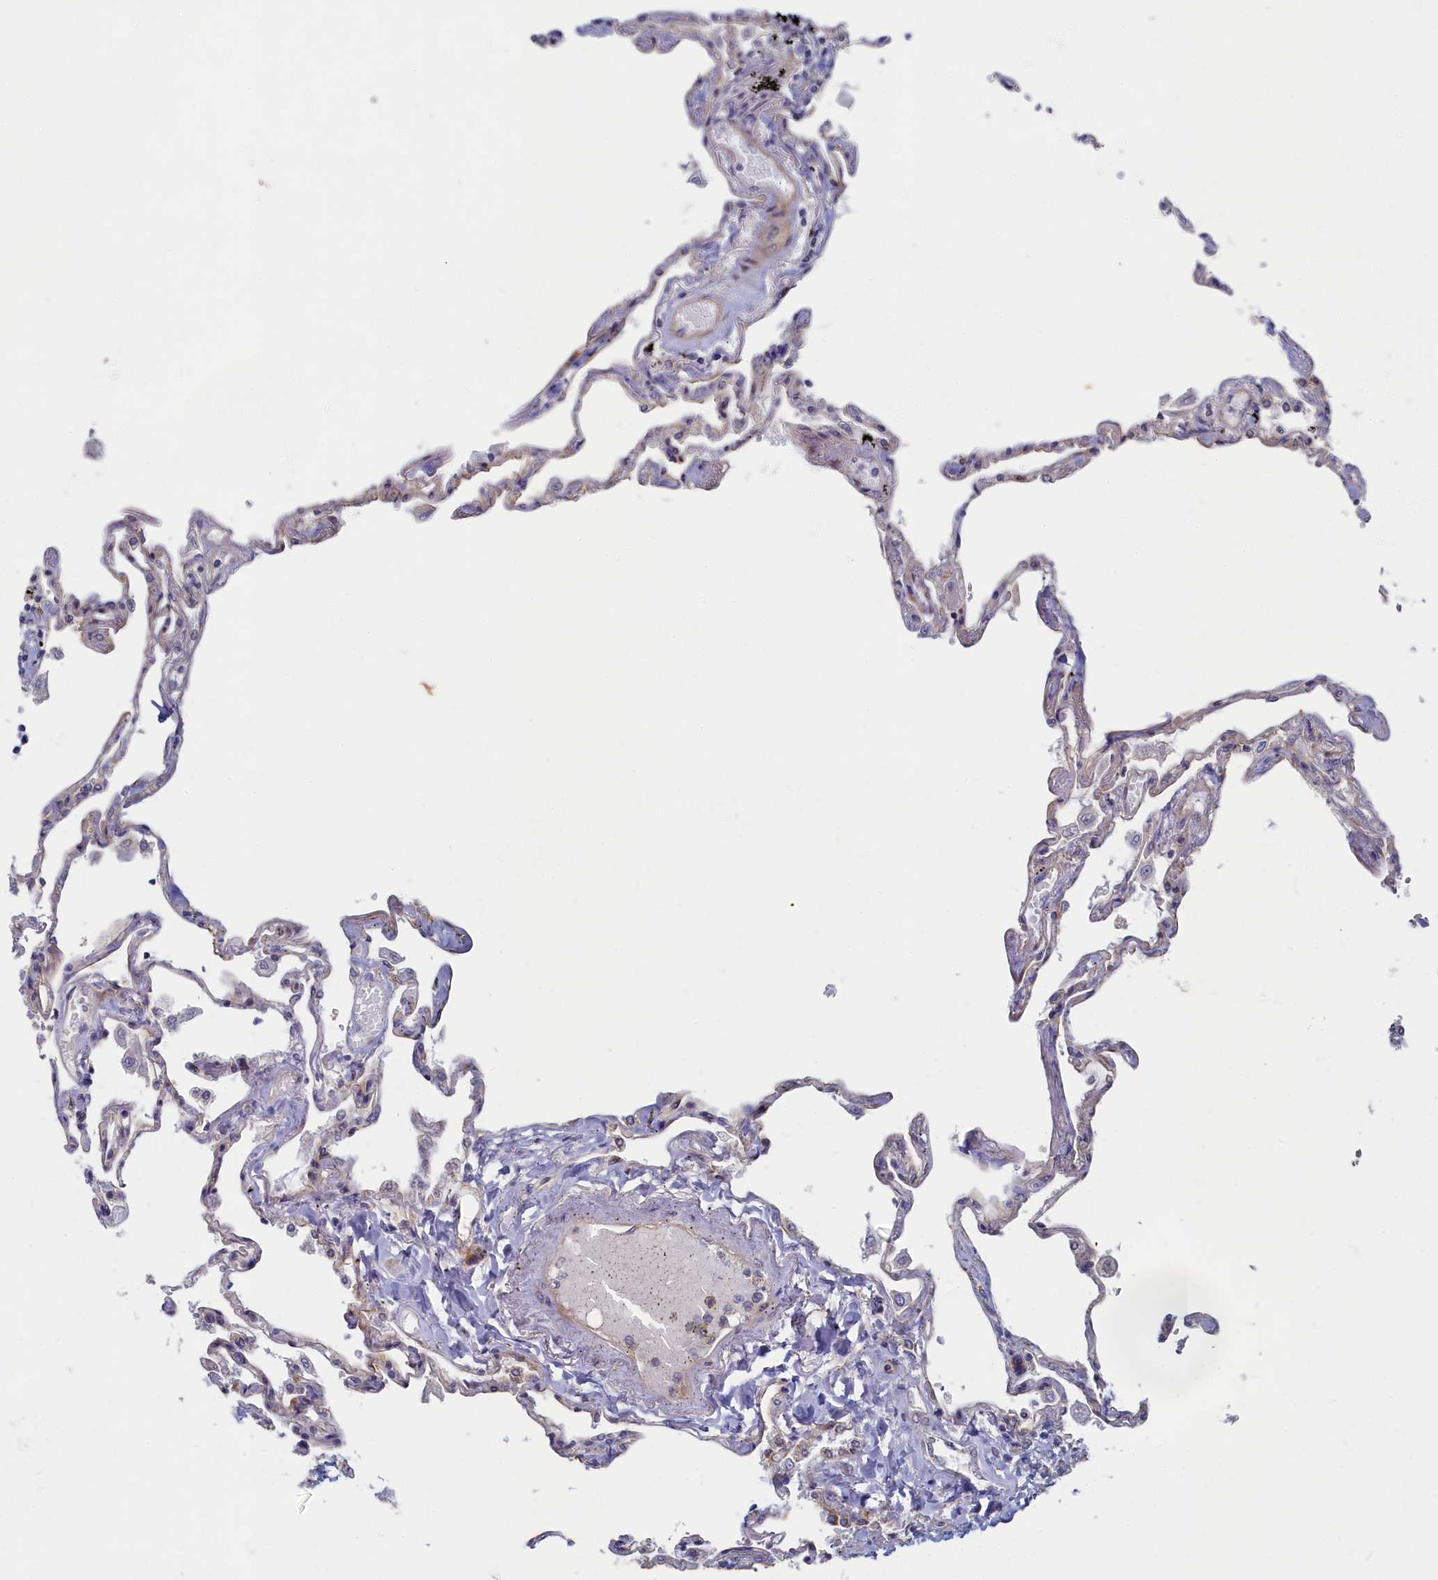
{"staining": {"intensity": "weak", "quantity": "<25%", "location": "cytoplasmic/membranous"}, "tissue": "lung", "cell_type": "Alveolar cells", "image_type": "normal", "snomed": [{"axis": "morphology", "description": "Normal tissue, NOS"}, {"axis": "topography", "description": "Lung"}], "caption": "This photomicrograph is of normal lung stained with IHC to label a protein in brown with the nuclei are counter-stained blue. There is no positivity in alveolar cells. (DAB IHC visualized using brightfield microscopy, high magnification).", "gene": "WDR59", "patient": {"sex": "female", "age": 67}}